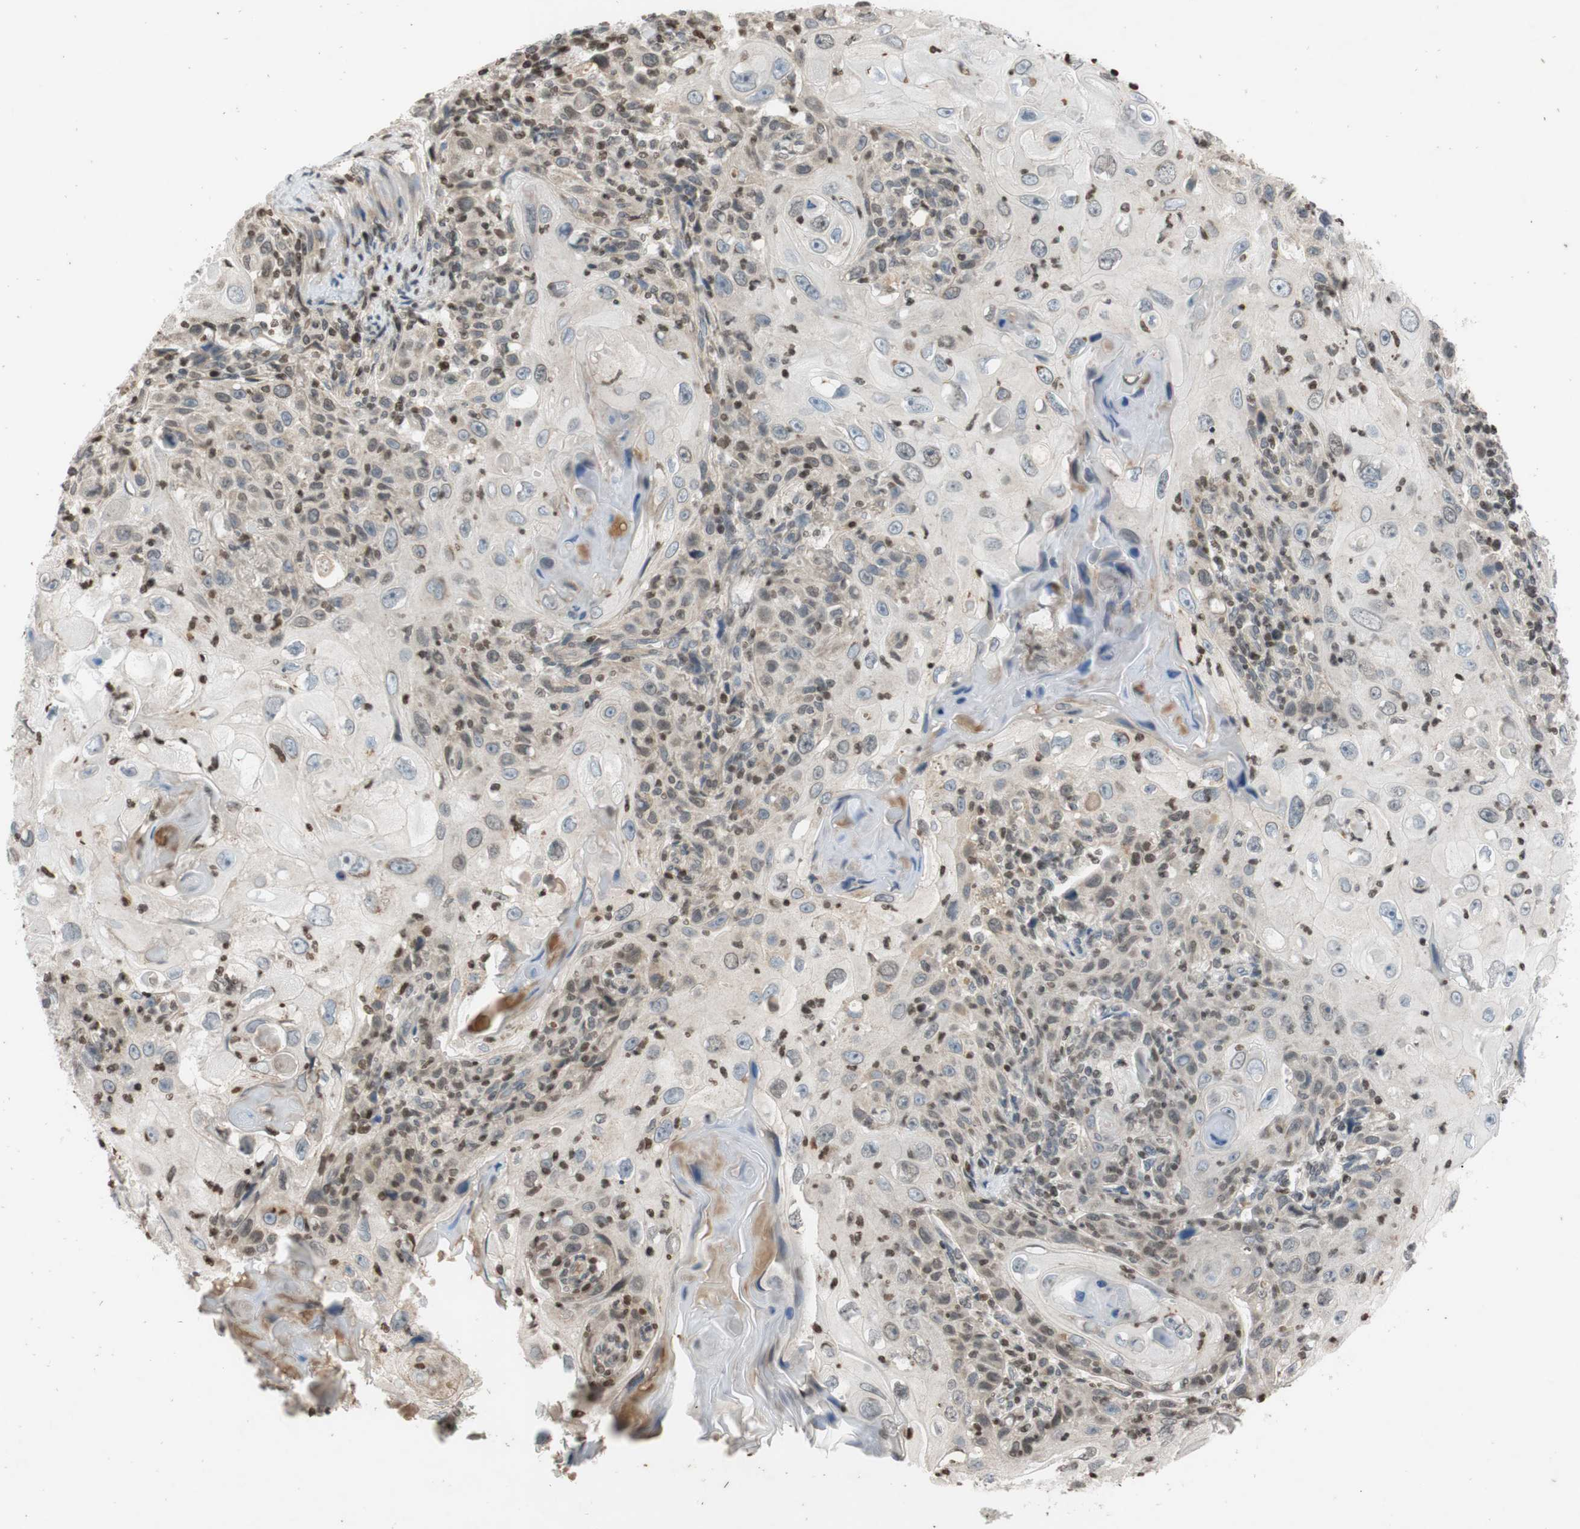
{"staining": {"intensity": "weak", "quantity": "<25%", "location": "nuclear"}, "tissue": "skin cancer", "cell_type": "Tumor cells", "image_type": "cancer", "snomed": [{"axis": "morphology", "description": "Squamous cell carcinoma, NOS"}, {"axis": "topography", "description": "Skin"}], "caption": "IHC micrograph of skin cancer stained for a protein (brown), which reveals no staining in tumor cells.", "gene": "MCM6", "patient": {"sex": "female", "age": 88}}